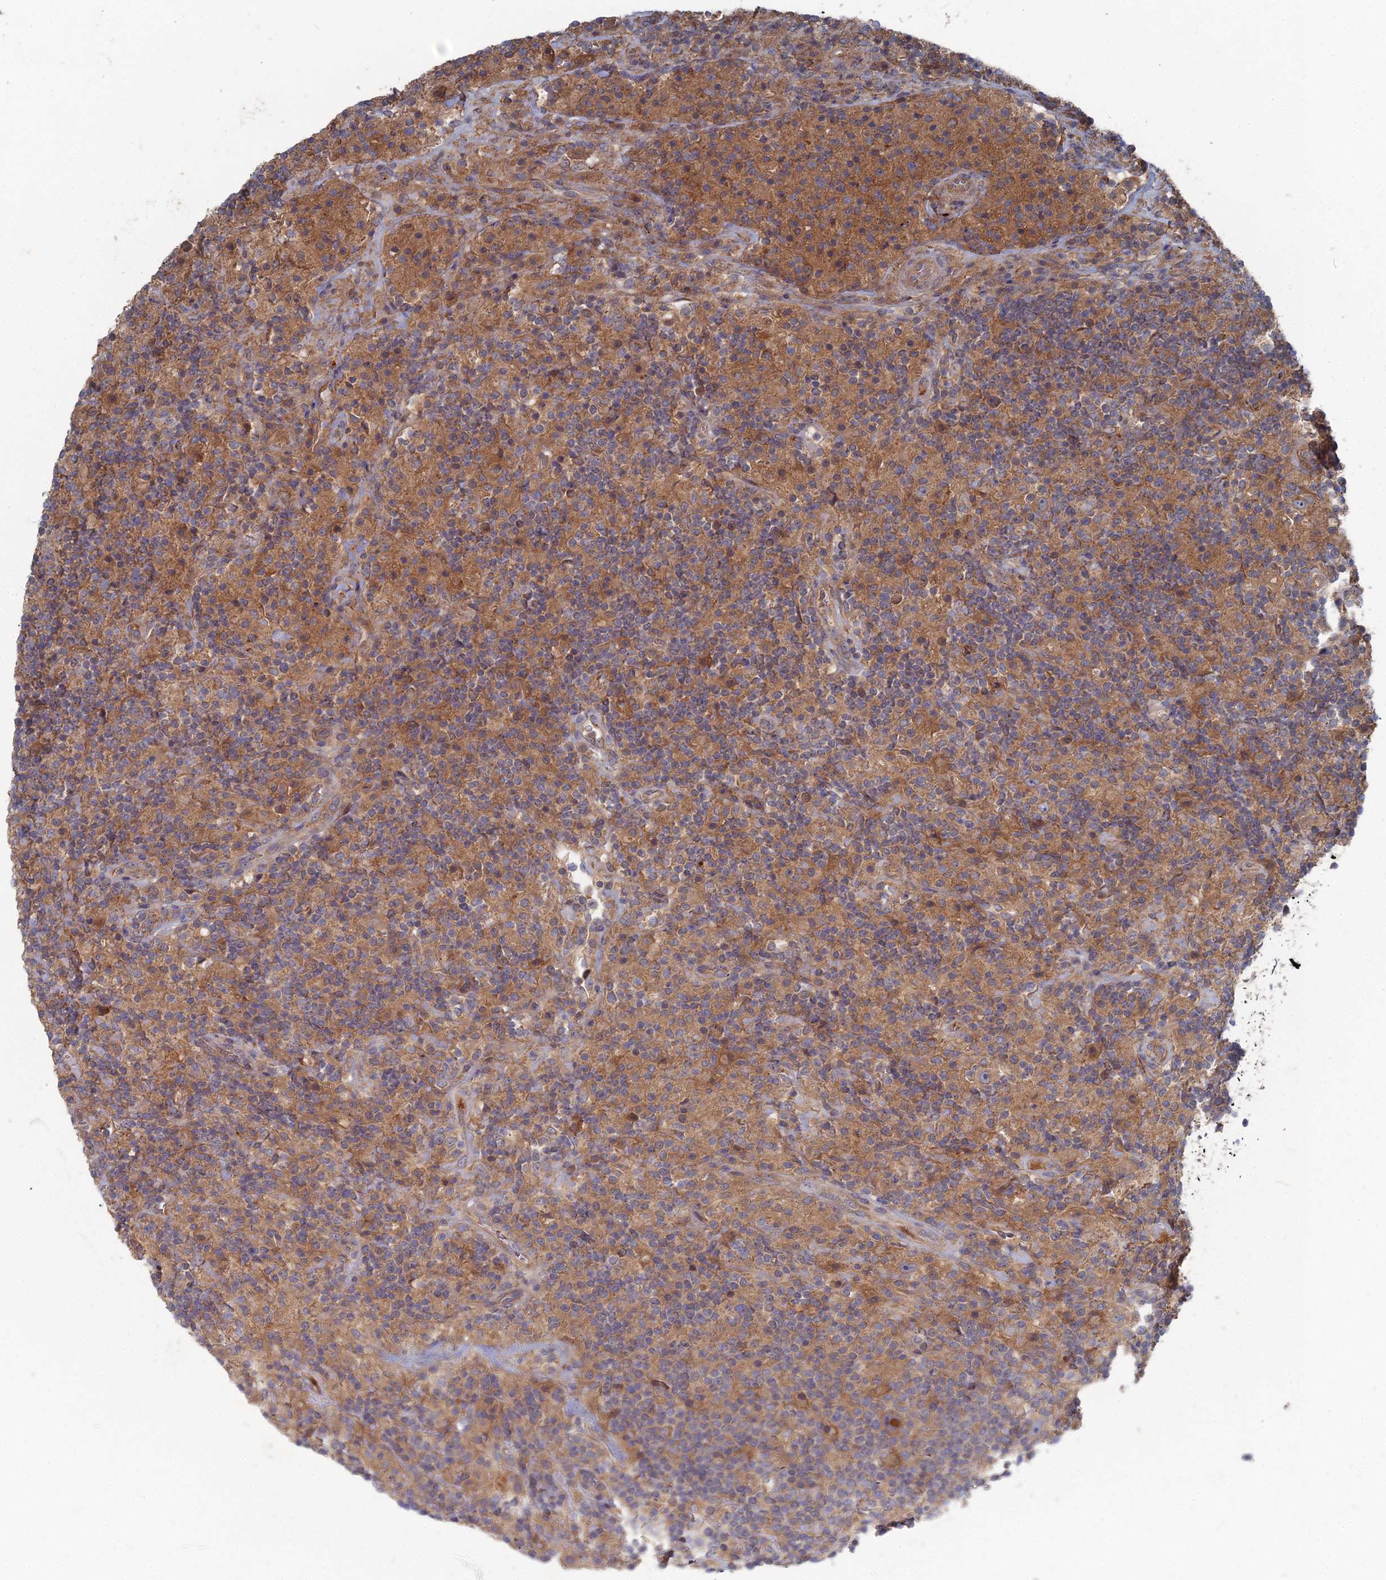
{"staining": {"intensity": "moderate", "quantity": ">75%", "location": "cytoplasmic/membranous"}, "tissue": "lymphoma", "cell_type": "Tumor cells", "image_type": "cancer", "snomed": [{"axis": "morphology", "description": "Hodgkin's disease, NOS"}, {"axis": "topography", "description": "Lymph node"}], "caption": "High-magnification brightfield microscopy of lymphoma stained with DAB (brown) and counterstained with hematoxylin (blue). tumor cells exhibit moderate cytoplasmic/membranous positivity is identified in approximately>75% of cells.", "gene": "PPCDC", "patient": {"sex": "male", "age": 70}}